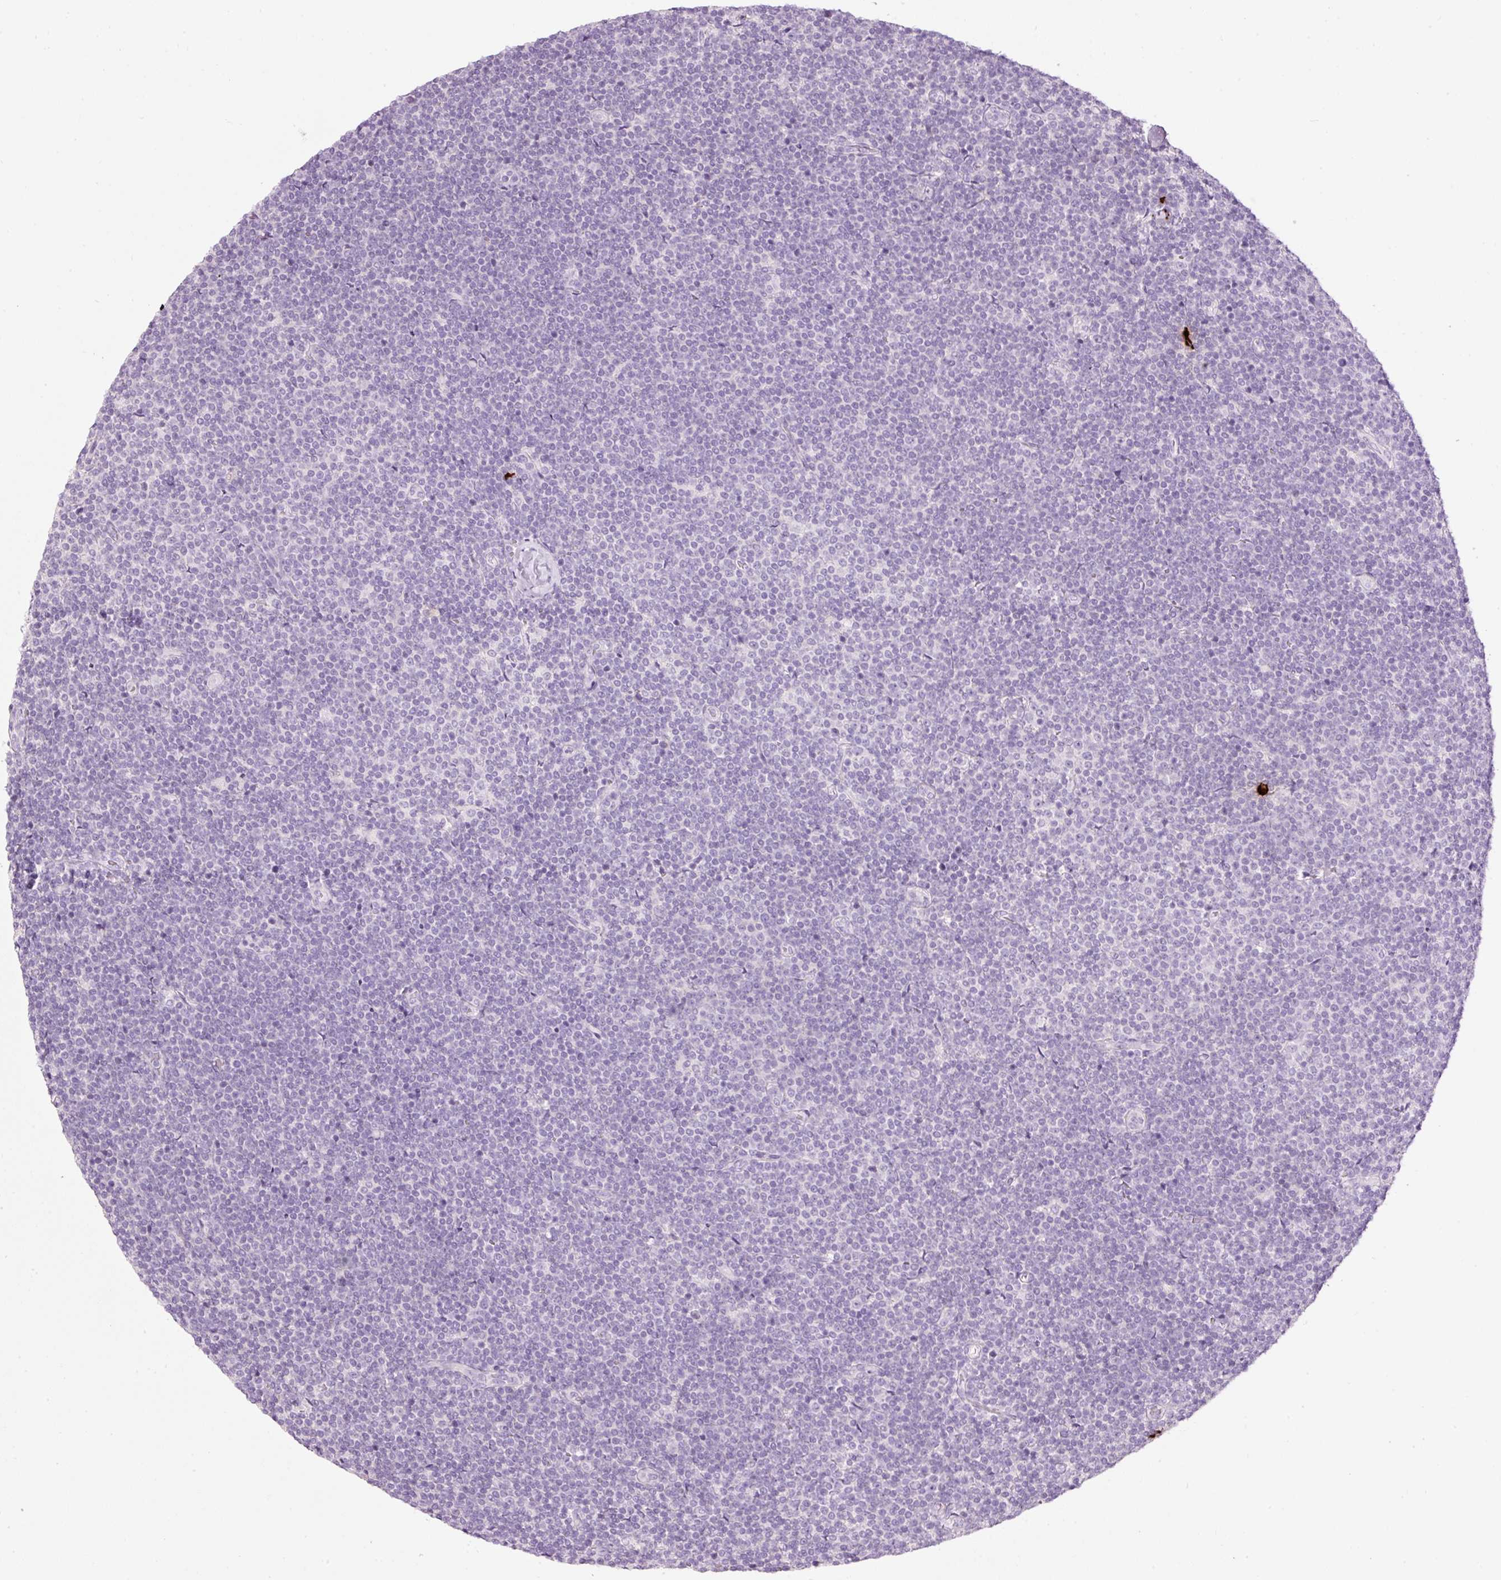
{"staining": {"intensity": "negative", "quantity": "none", "location": "none"}, "tissue": "lymphoma", "cell_type": "Tumor cells", "image_type": "cancer", "snomed": [{"axis": "morphology", "description": "Malignant lymphoma, non-Hodgkin's type, Low grade"}, {"axis": "topography", "description": "Lymph node"}], "caption": "Immunohistochemical staining of lymphoma shows no significant expression in tumor cells.", "gene": "CMA1", "patient": {"sex": "male", "age": 48}}